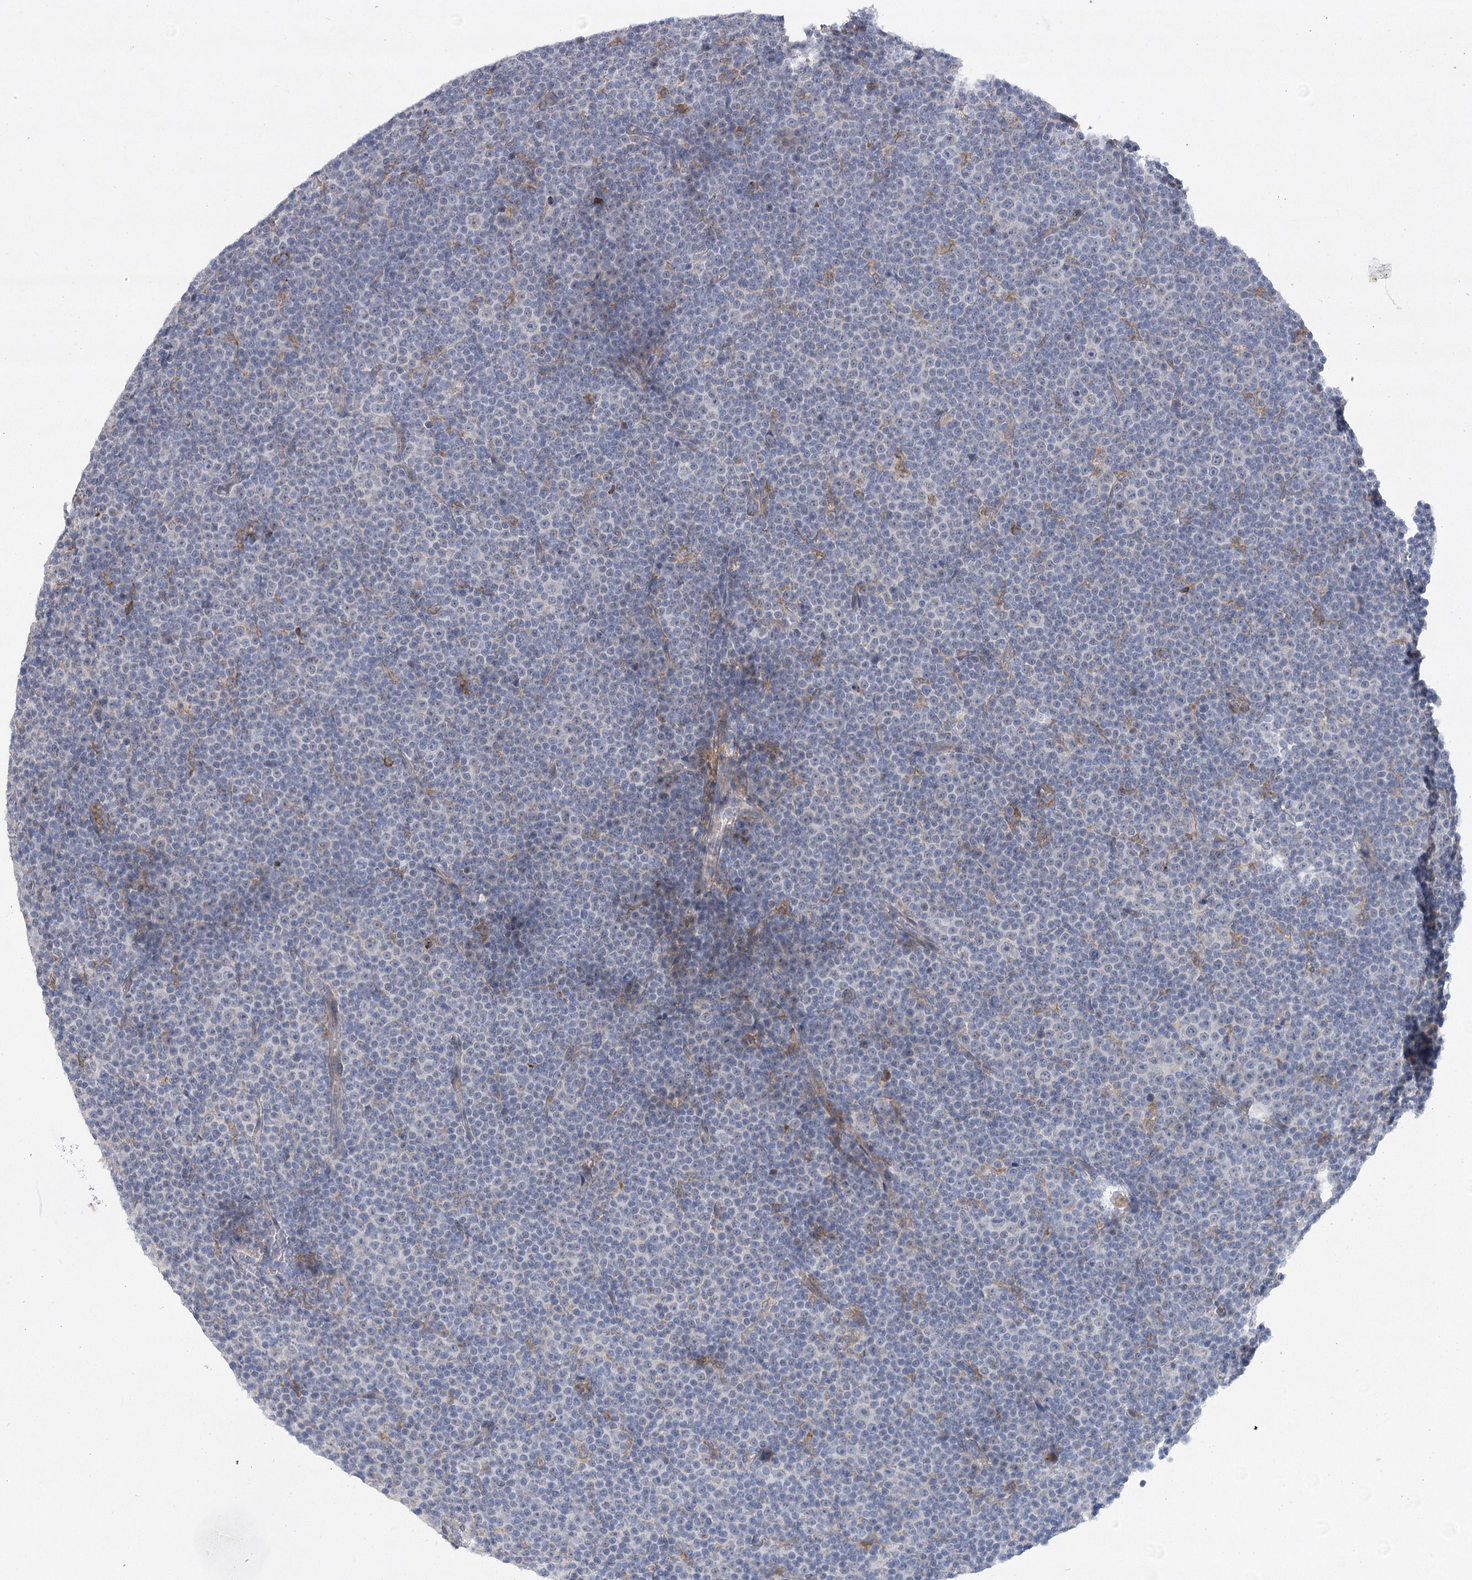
{"staining": {"intensity": "negative", "quantity": "none", "location": "none"}, "tissue": "lymphoma", "cell_type": "Tumor cells", "image_type": "cancer", "snomed": [{"axis": "morphology", "description": "Malignant lymphoma, non-Hodgkin's type, Low grade"}, {"axis": "topography", "description": "Lymph node"}], "caption": "Immunohistochemical staining of malignant lymphoma, non-Hodgkin's type (low-grade) displays no significant staining in tumor cells.", "gene": "NCKAP5", "patient": {"sex": "female", "age": 67}}